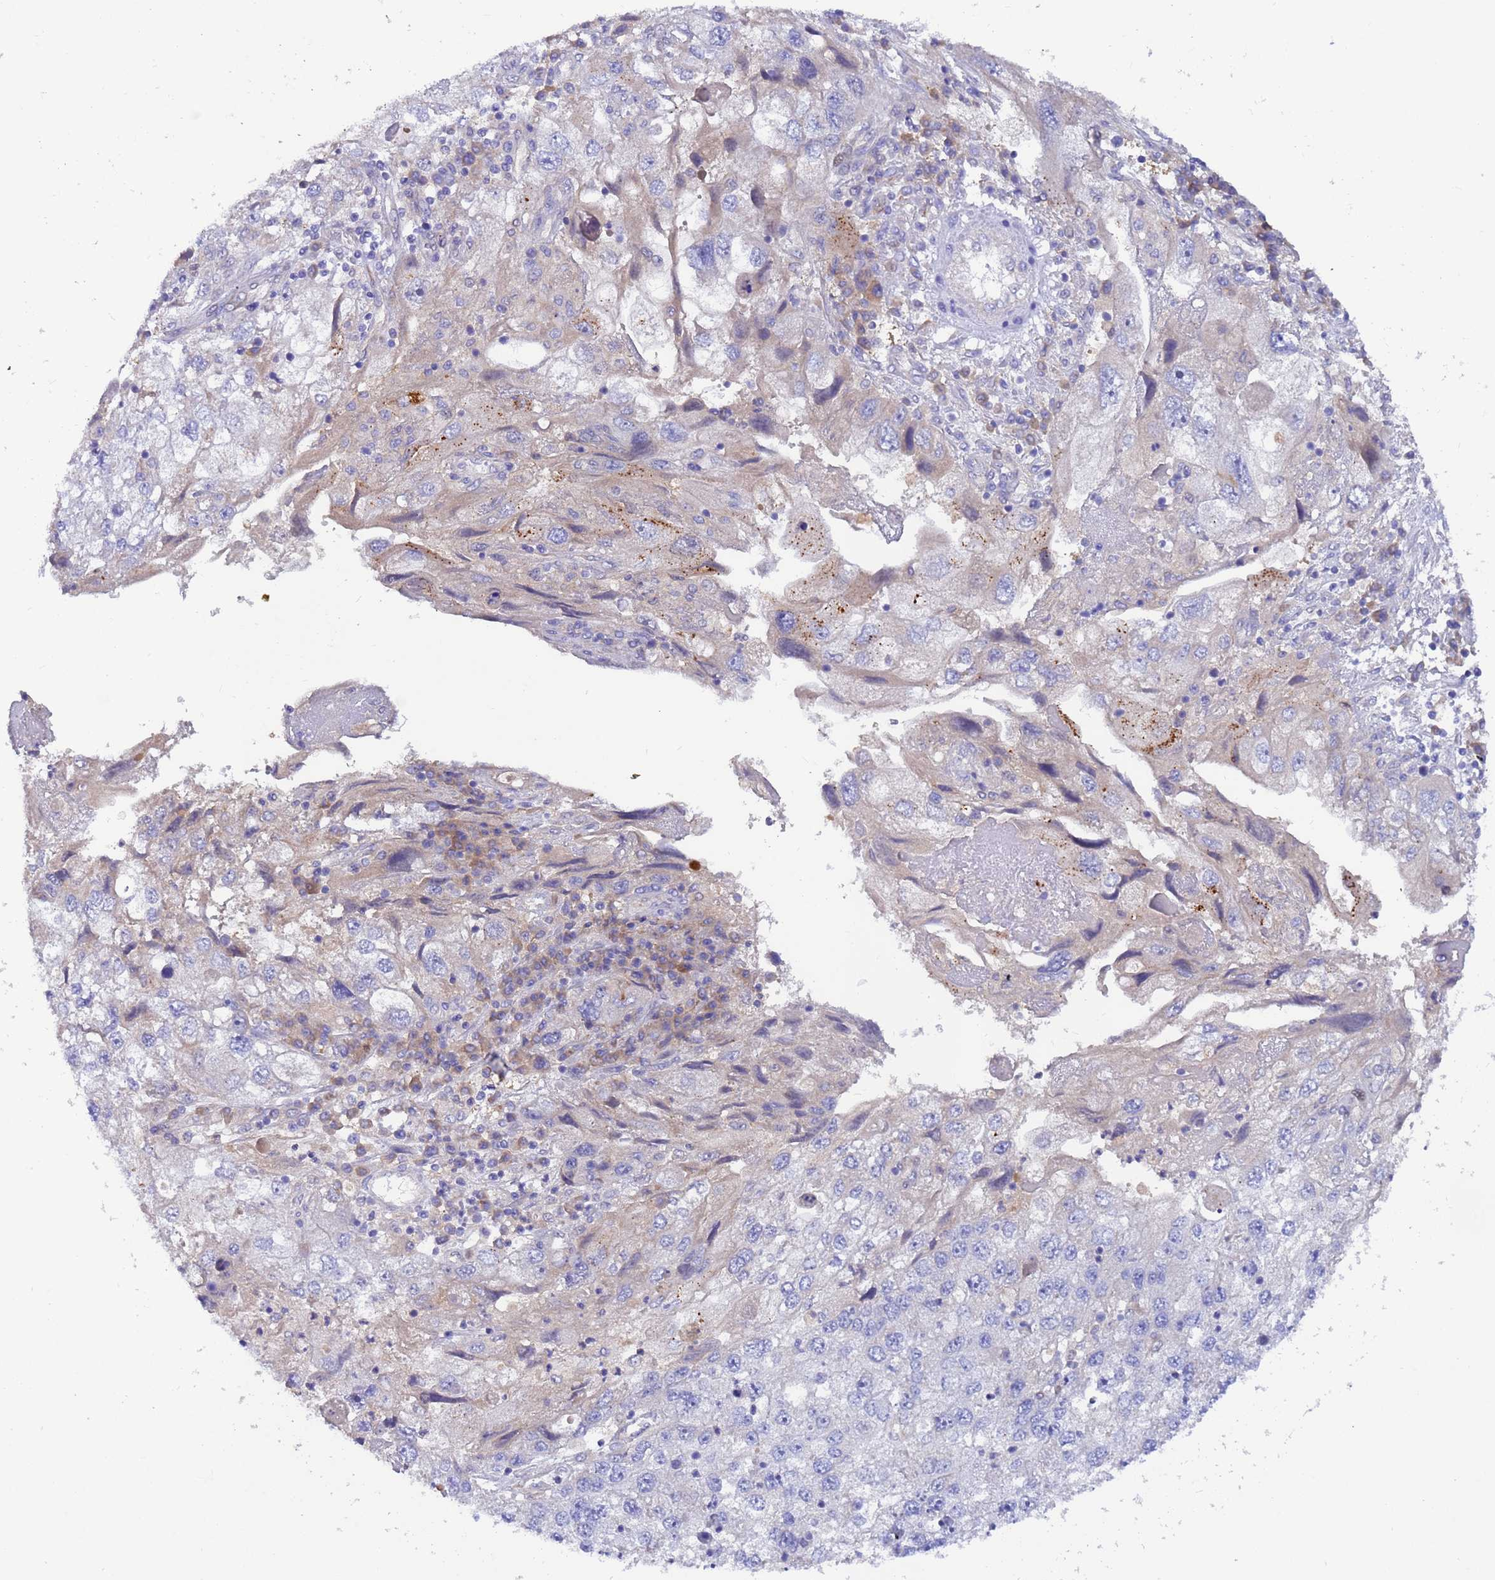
{"staining": {"intensity": "negative", "quantity": "none", "location": "none"}, "tissue": "endometrial cancer", "cell_type": "Tumor cells", "image_type": "cancer", "snomed": [{"axis": "morphology", "description": "Adenocarcinoma, NOS"}, {"axis": "topography", "description": "Endometrium"}], "caption": "Adenocarcinoma (endometrial) was stained to show a protein in brown. There is no significant staining in tumor cells. (DAB immunohistochemistry, high magnification).", "gene": "FOXRED1", "patient": {"sex": "female", "age": 49}}